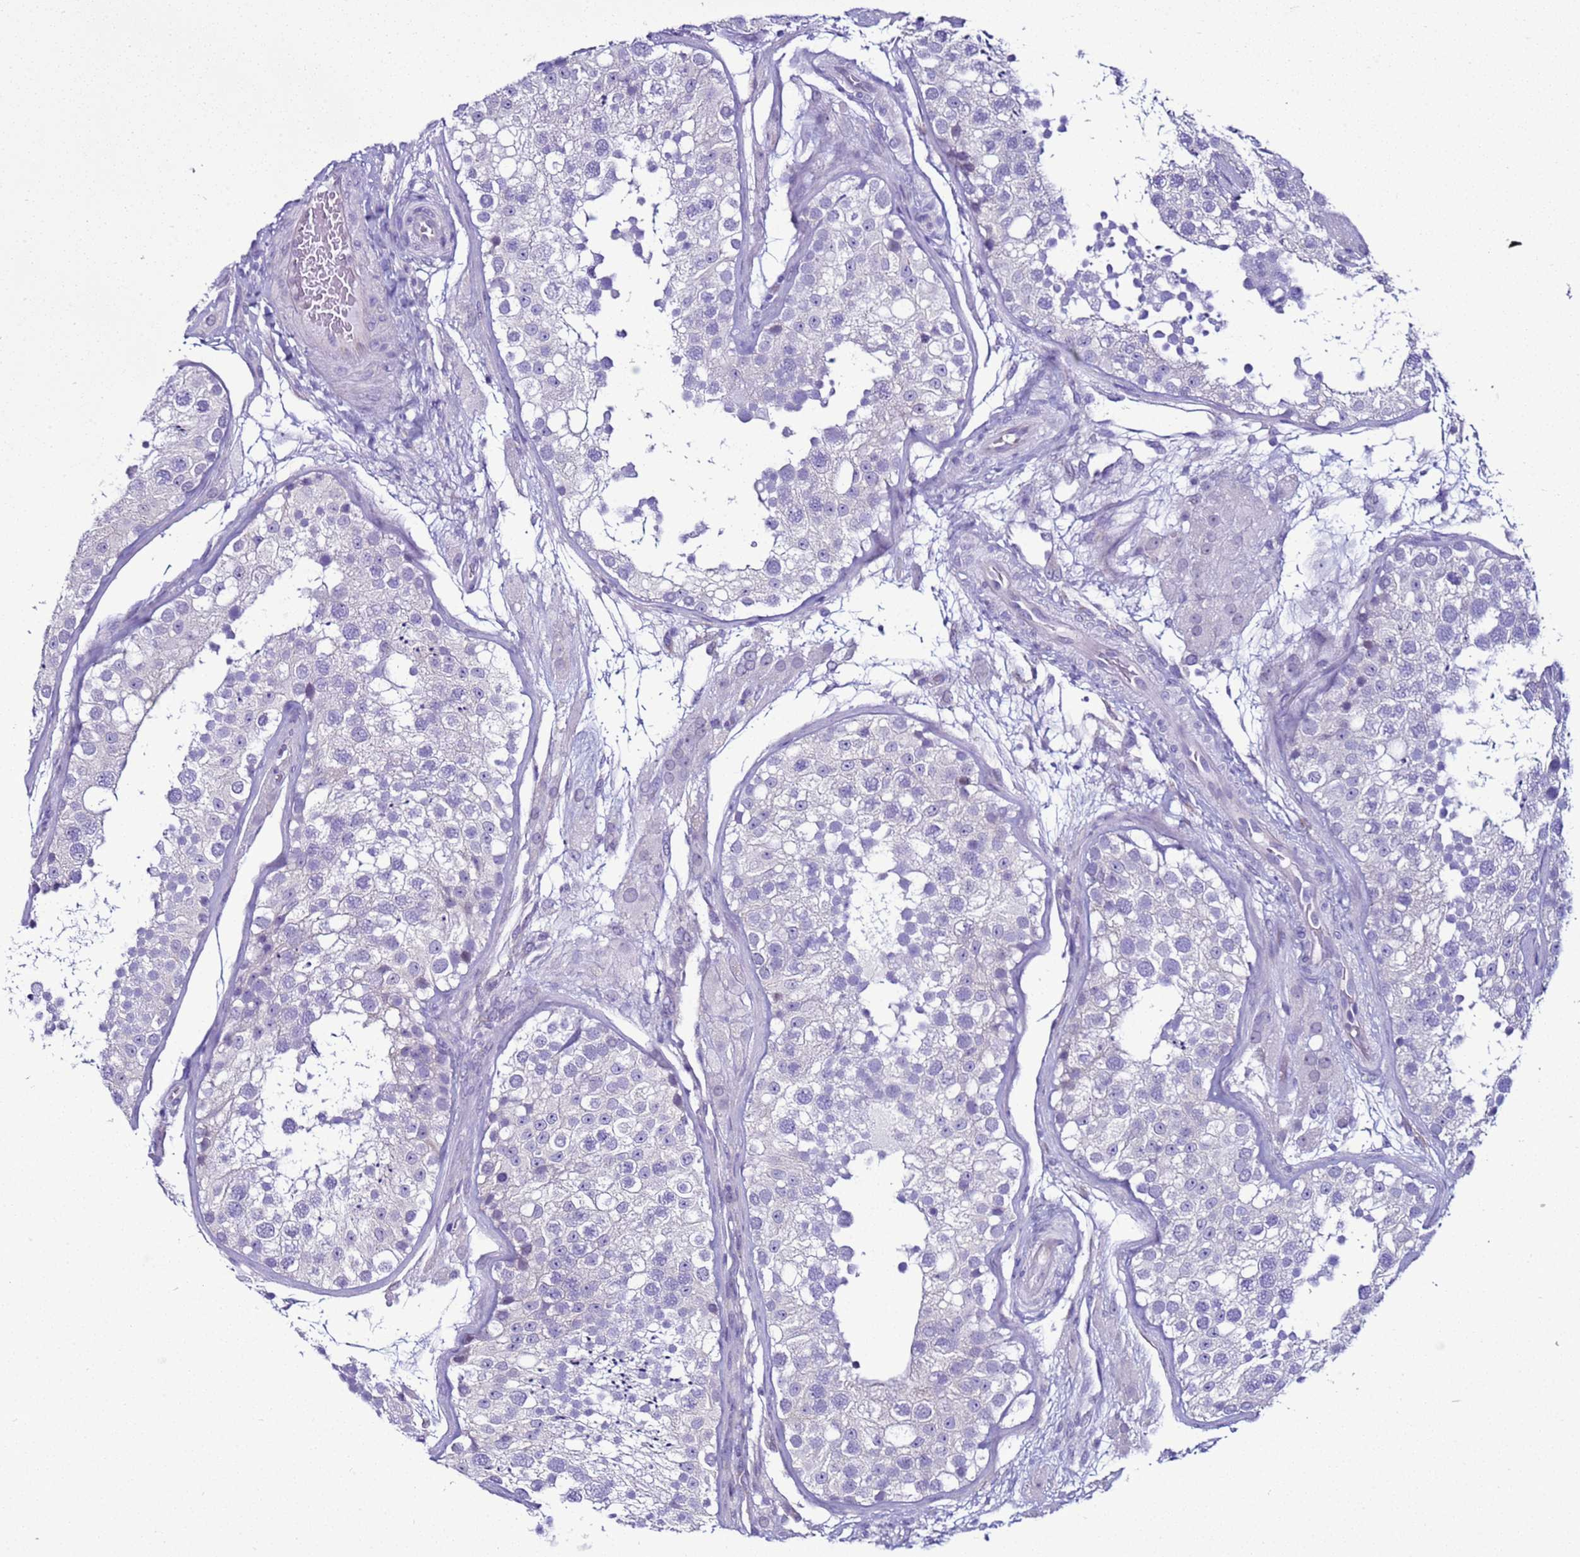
{"staining": {"intensity": "negative", "quantity": "none", "location": "none"}, "tissue": "testis", "cell_type": "Cells in seminiferous ducts", "image_type": "normal", "snomed": [{"axis": "morphology", "description": "Normal tissue, NOS"}, {"axis": "topography", "description": "Testis"}], "caption": "A high-resolution image shows immunohistochemistry staining of unremarkable testis, which reveals no significant positivity in cells in seminiferous ducts. The staining is performed using DAB brown chromogen with nuclei counter-stained in using hematoxylin.", "gene": "LRRC10B", "patient": {"sex": "male", "age": 26}}